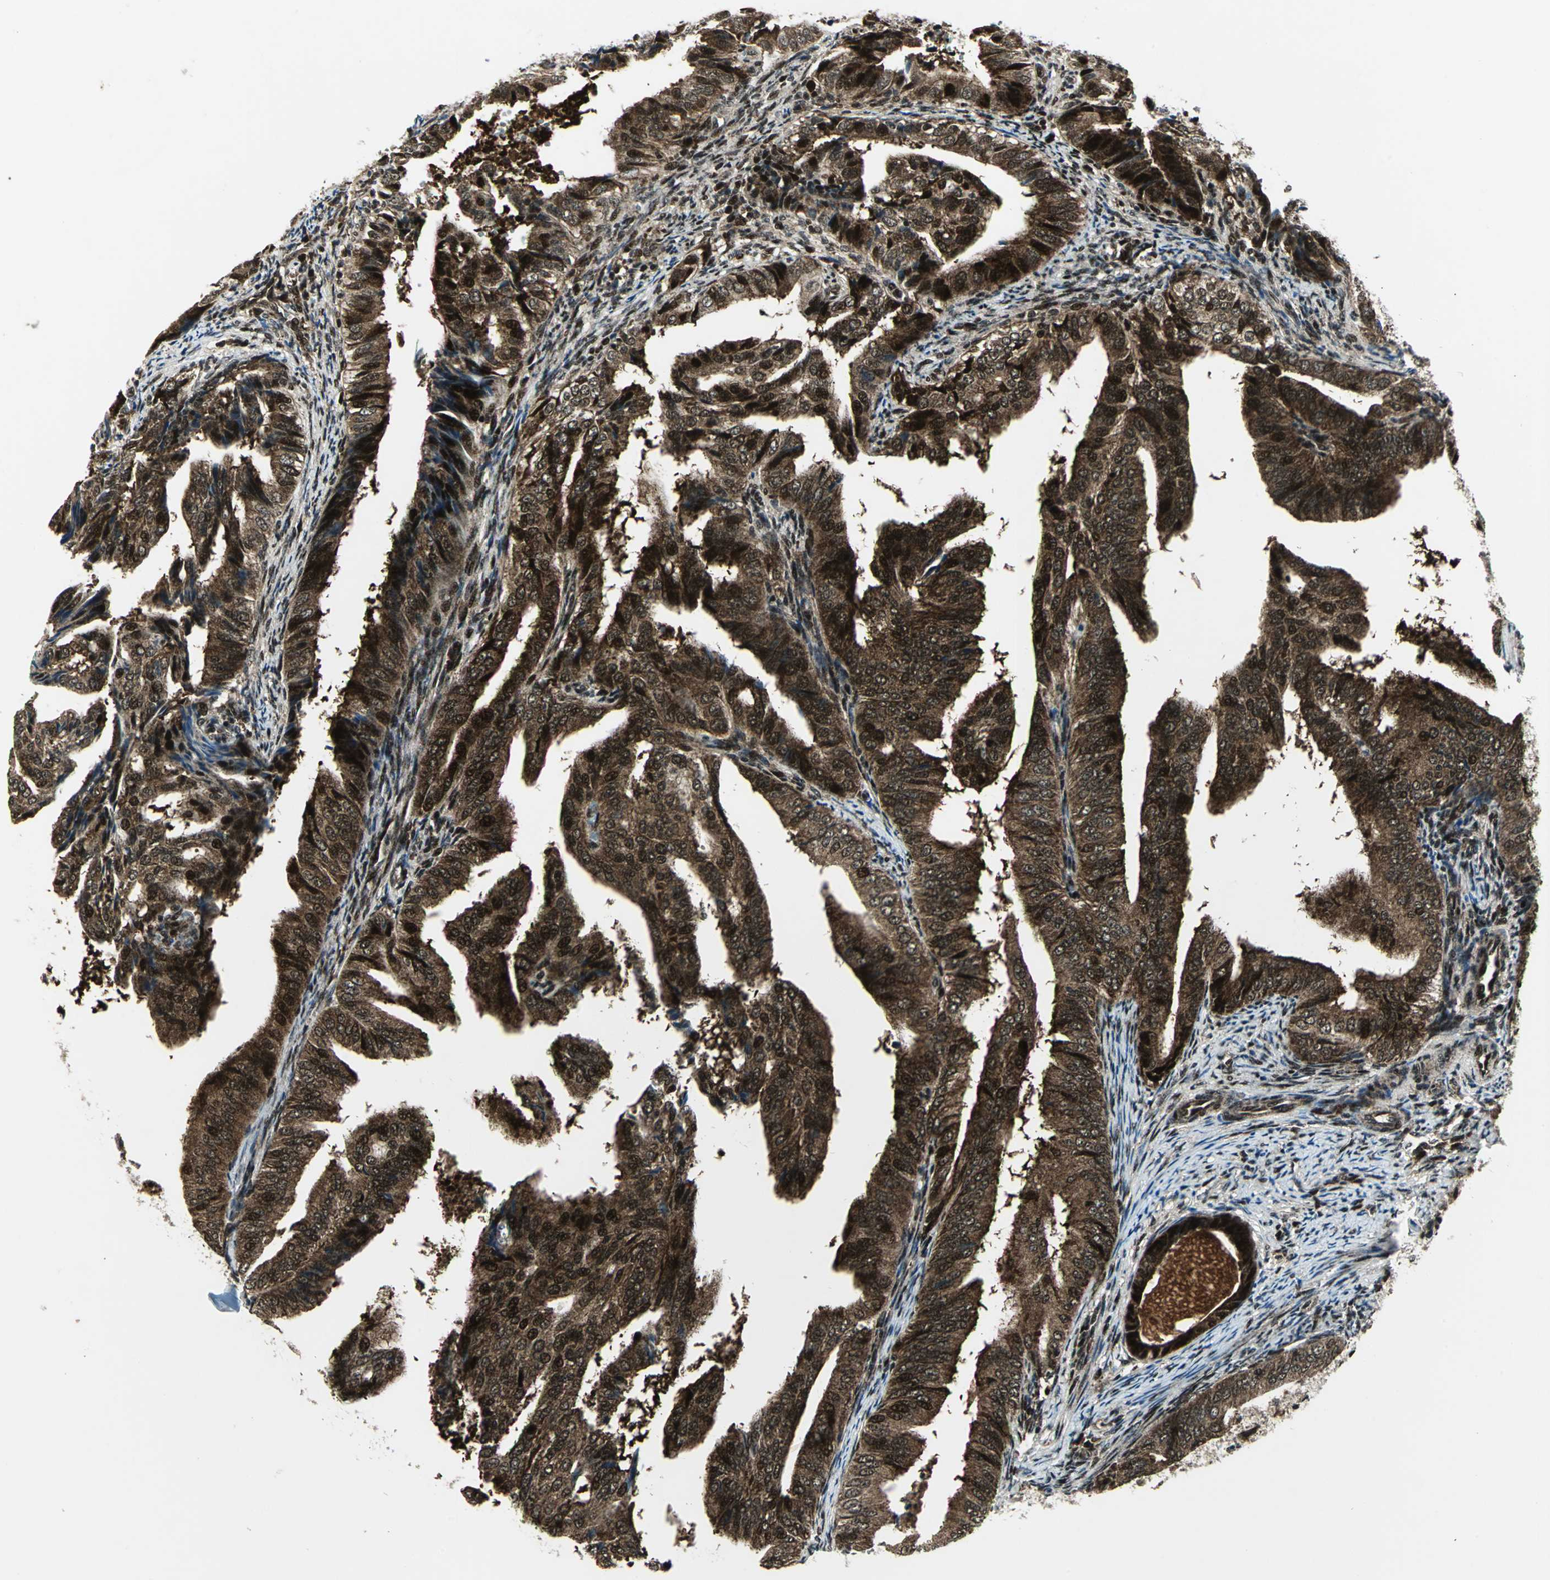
{"staining": {"intensity": "strong", "quantity": ">75%", "location": "cytoplasmic/membranous,nuclear"}, "tissue": "endometrial cancer", "cell_type": "Tumor cells", "image_type": "cancer", "snomed": [{"axis": "morphology", "description": "Adenocarcinoma, NOS"}, {"axis": "topography", "description": "Endometrium"}], "caption": "A high-resolution histopathology image shows IHC staining of endometrial adenocarcinoma, which demonstrates strong cytoplasmic/membranous and nuclear staining in about >75% of tumor cells. The staining was performed using DAB (3,3'-diaminobenzidine) to visualize the protein expression in brown, while the nuclei were stained in blue with hematoxylin (Magnification: 20x).", "gene": "COPS5", "patient": {"sex": "female", "age": 58}}